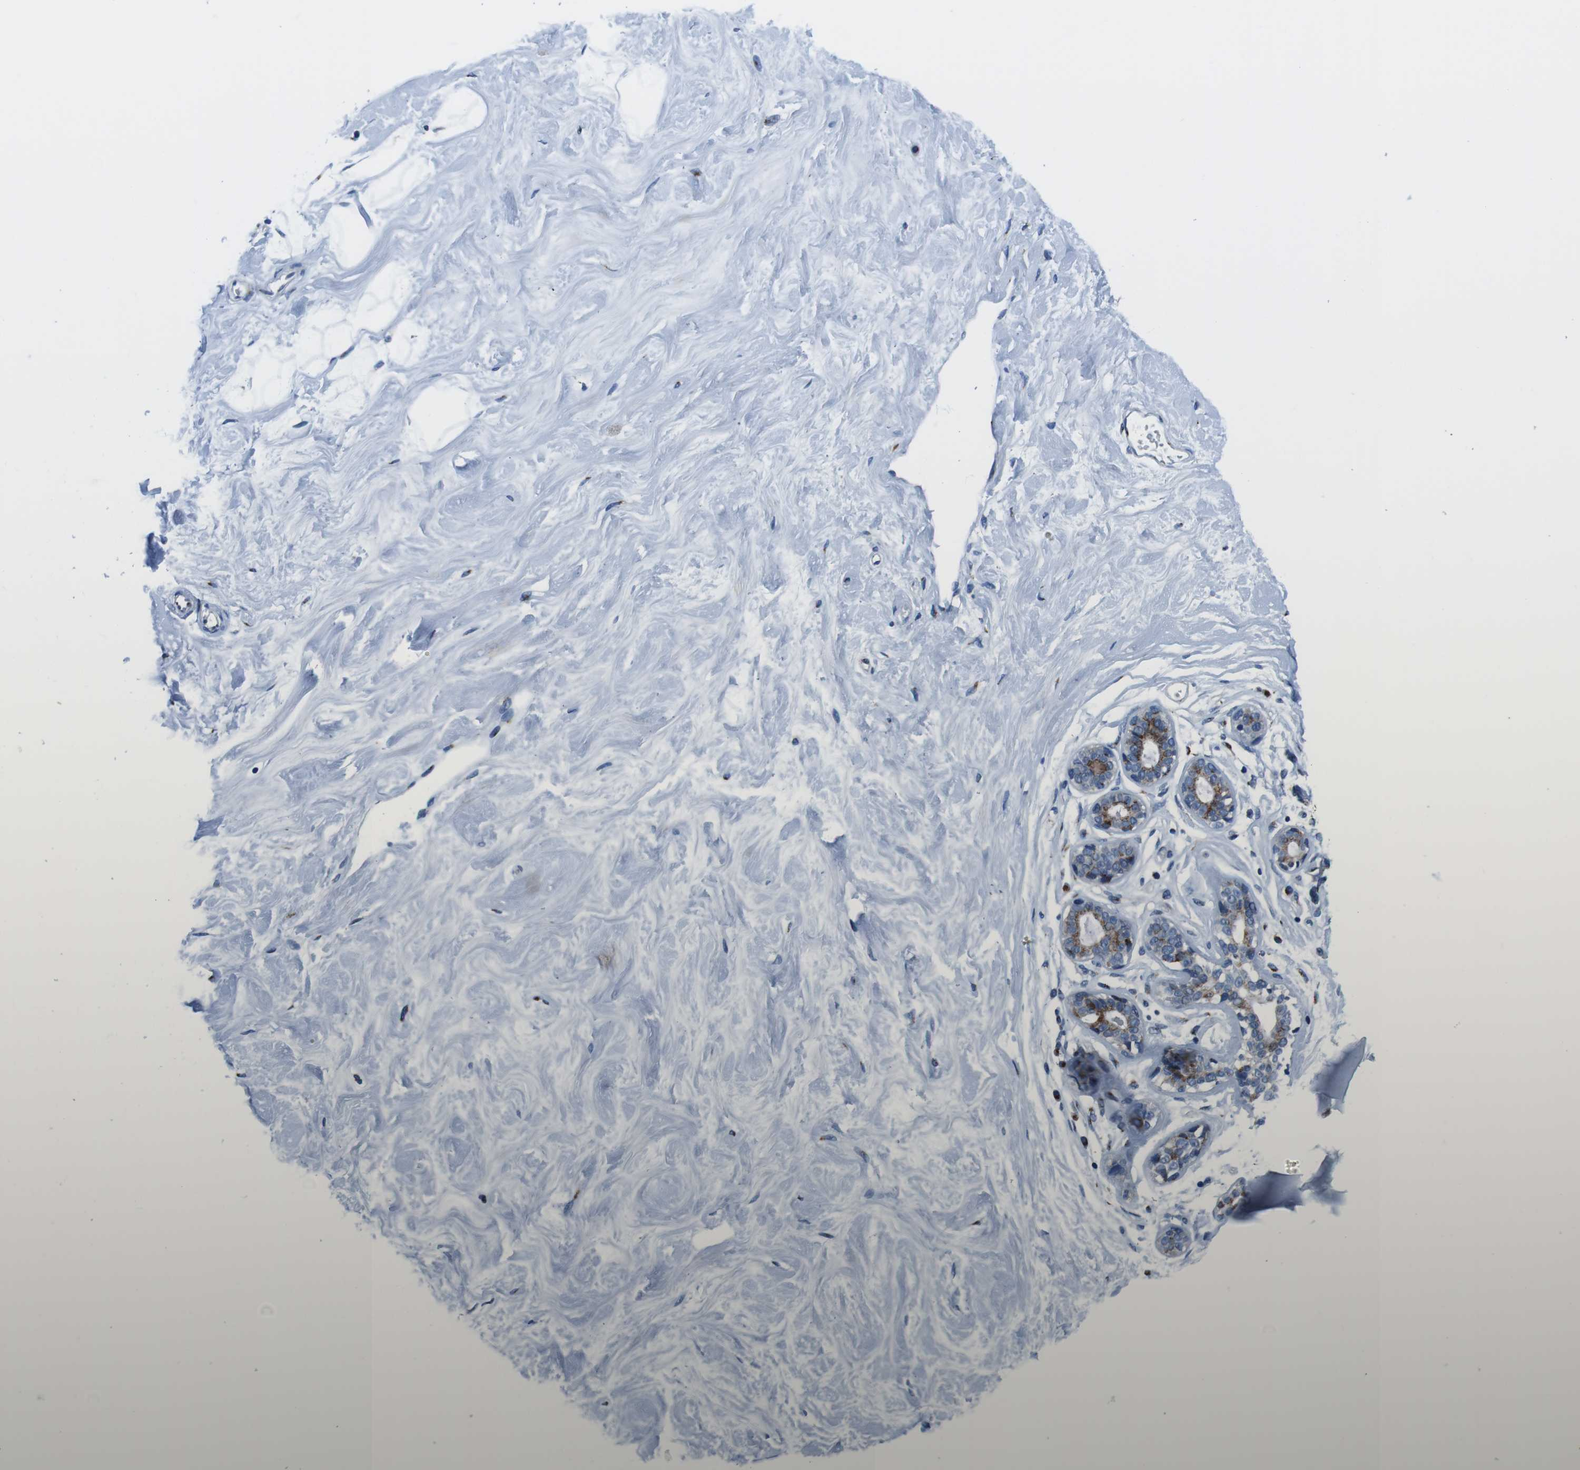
{"staining": {"intensity": "negative", "quantity": "none", "location": "none"}, "tissue": "breast", "cell_type": "Adipocytes", "image_type": "normal", "snomed": [{"axis": "morphology", "description": "Normal tissue, NOS"}, {"axis": "topography", "description": "Breast"}], "caption": "Immunohistochemical staining of unremarkable breast exhibits no significant expression in adipocytes. The staining is performed using DAB (3,3'-diaminobenzidine) brown chromogen with nuclei counter-stained in using hematoxylin.", "gene": "NUCB2", "patient": {"sex": "female", "age": 23}}